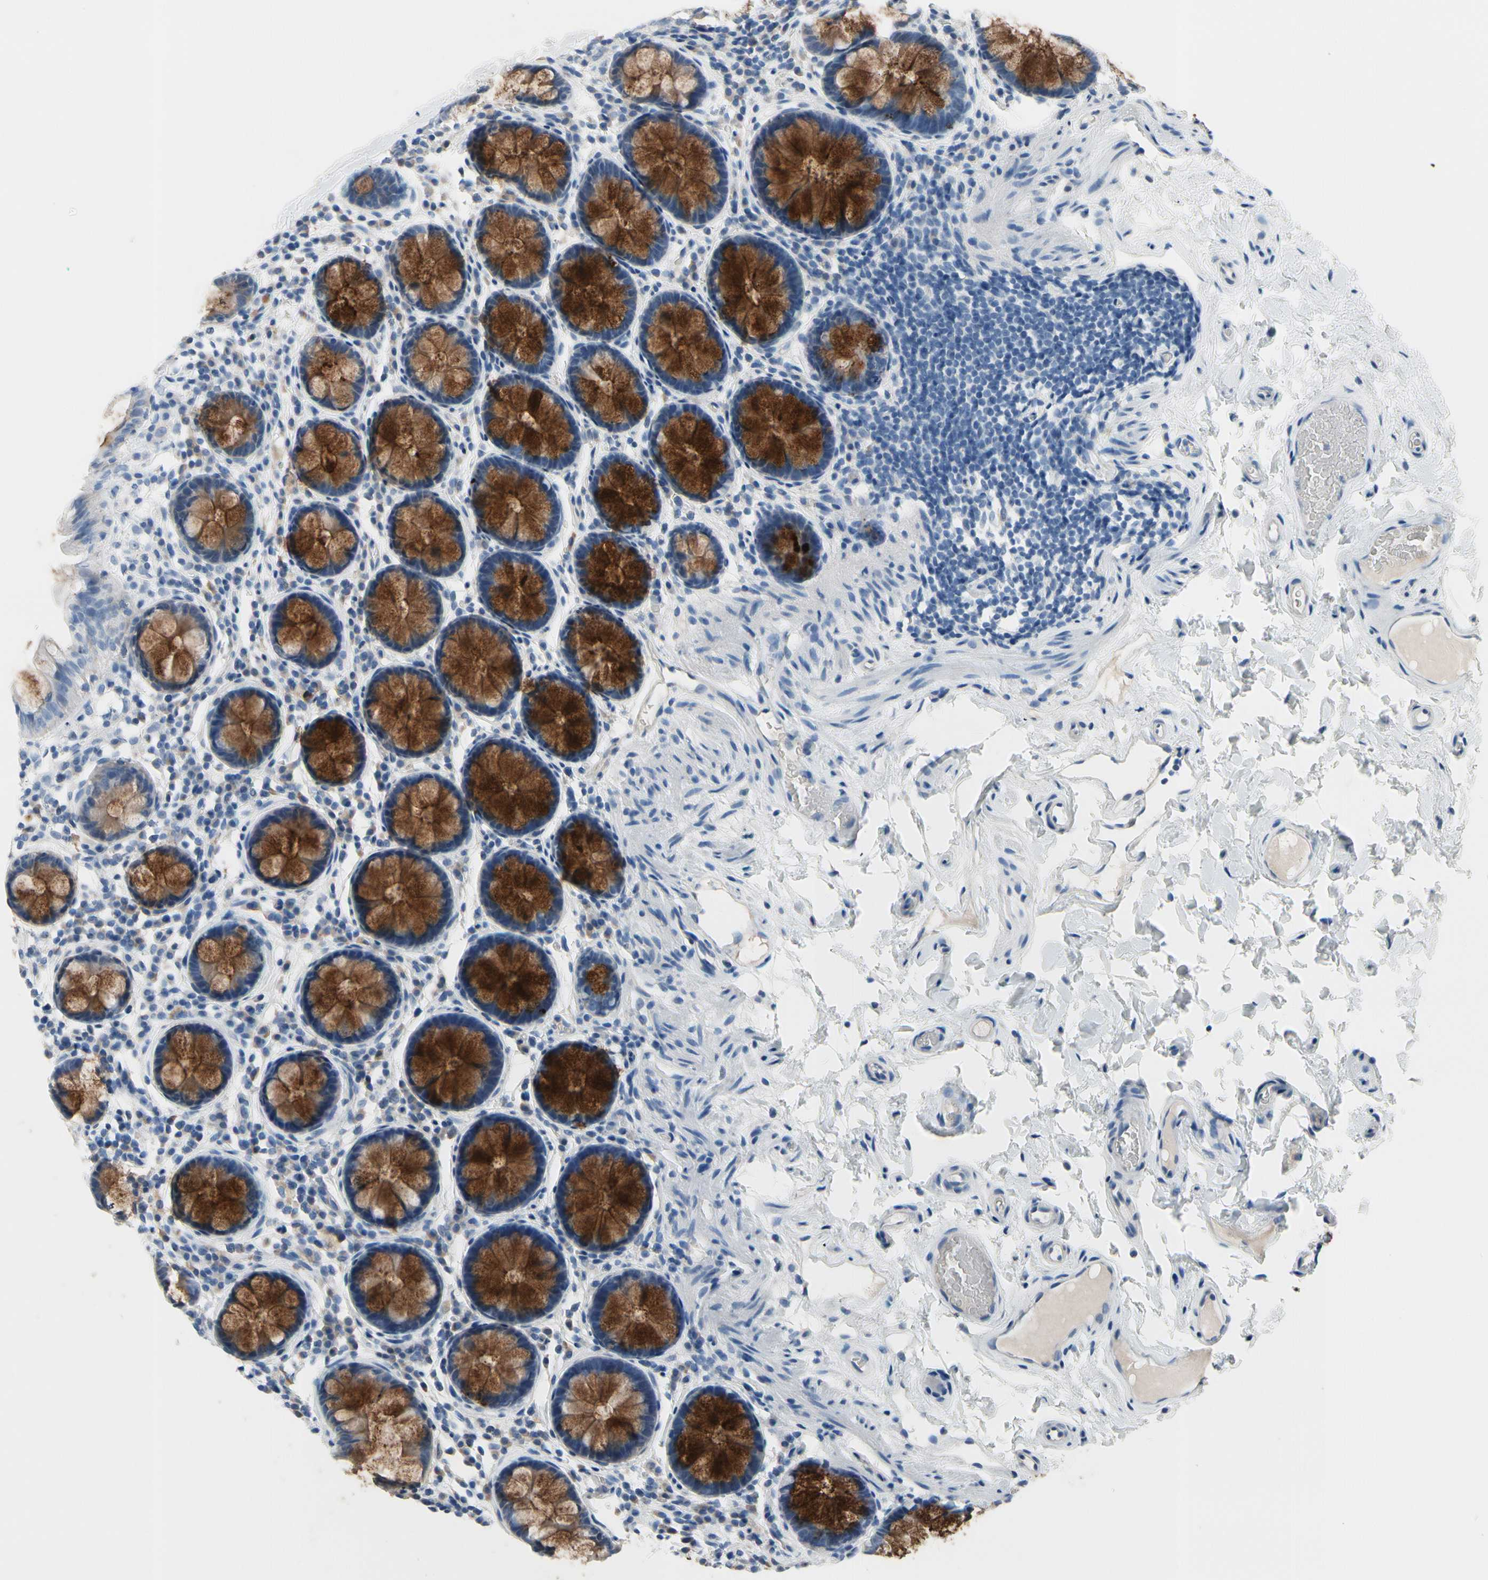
{"staining": {"intensity": "weak", "quantity": "<25%", "location": "cytoplasmic/membranous"}, "tissue": "colon", "cell_type": "Endothelial cells", "image_type": "normal", "snomed": [{"axis": "morphology", "description": "Normal tissue, NOS"}, {"axis": "topography", "description": "Colon"}], "caption": "This image is of normal colon stained with IHC to label a protein in brown with the nuclei are counter-stained blue. There is no staining in endothelial cells.", "gene": "MUC5B", "patient": {"sex": "female", "age": 80}}